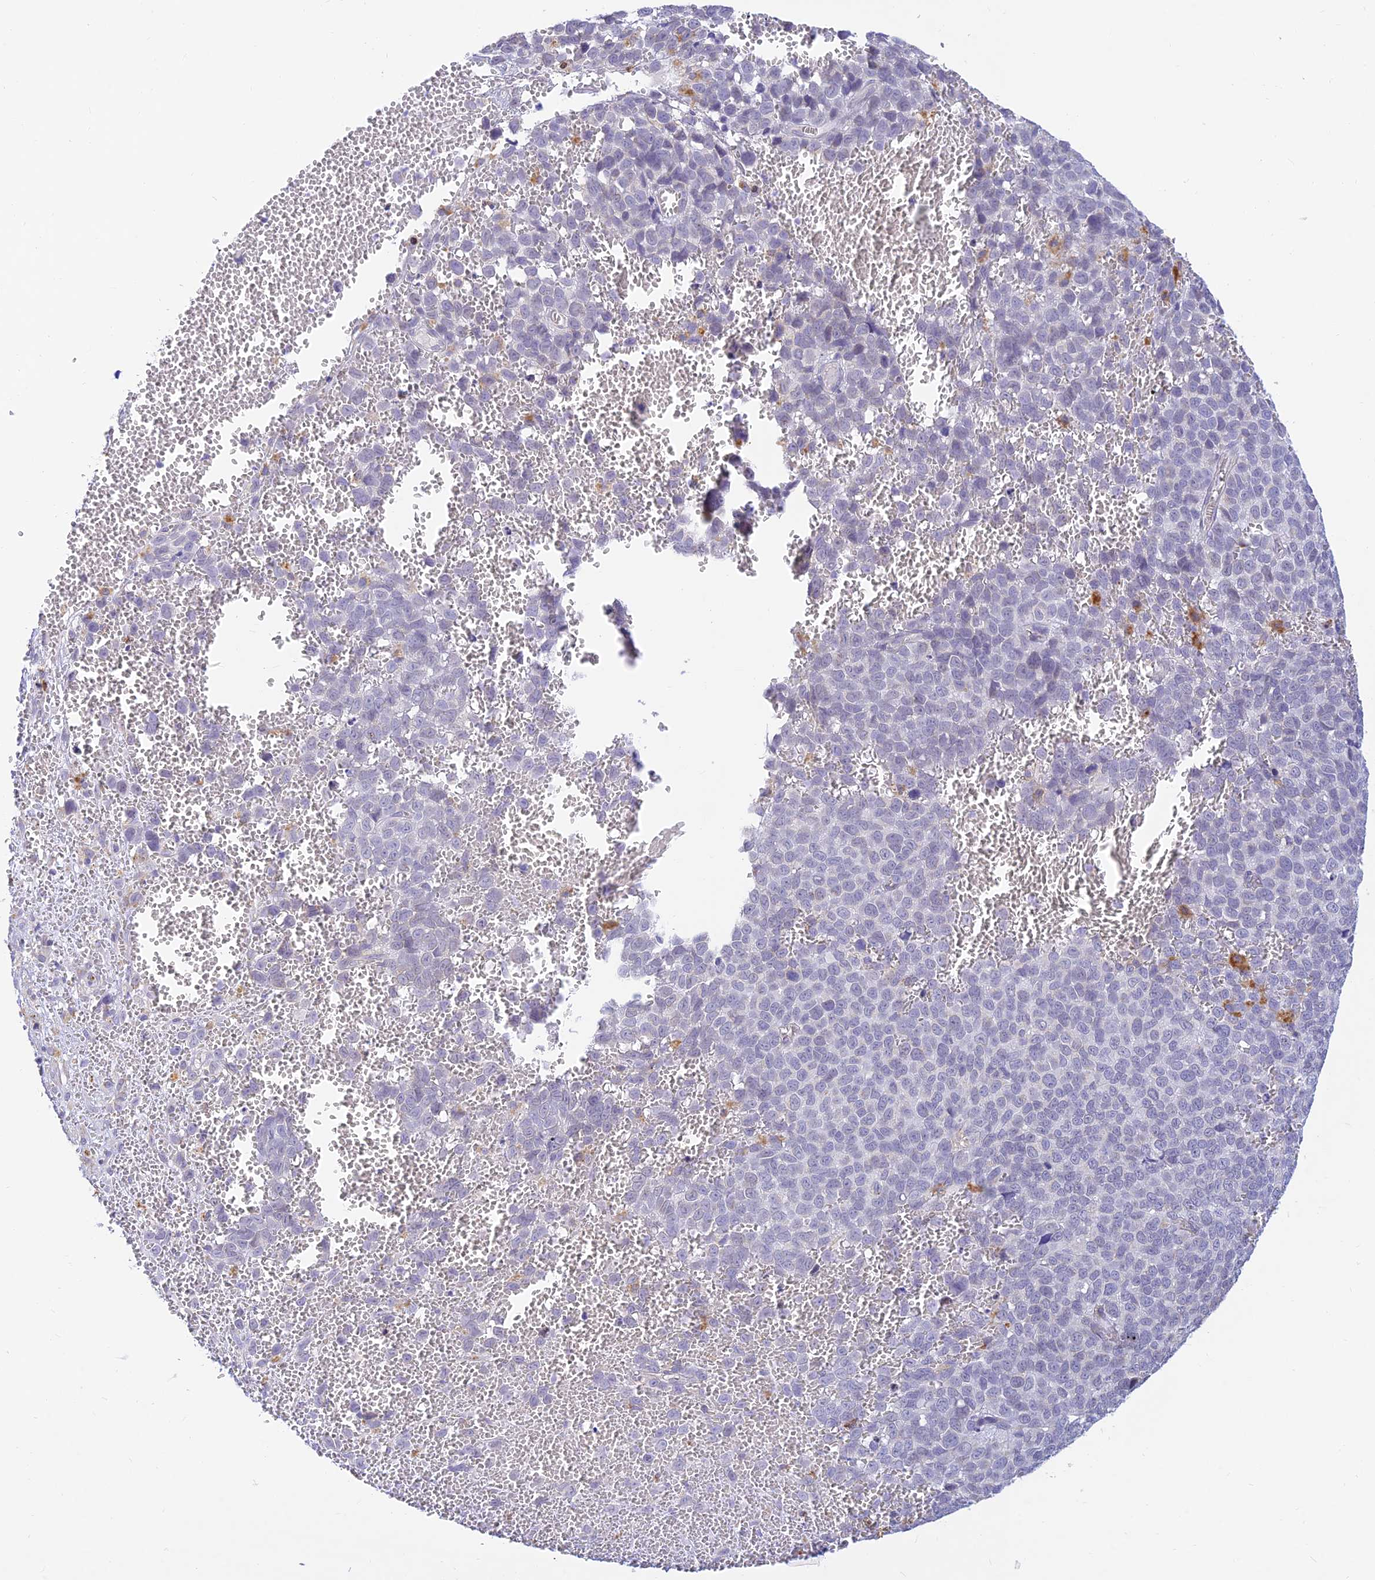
{"staining": {"intensity": "negative", "quantity": "none", "location": "none"}, "tissue": "melanoma", "cell_type": "Tumor cells", "image_type": "cancer", "snomed": [{"axis": "morphology", "description": "Malignant melanoma, NOS"}, {"axis": "topography", "description": "Nose, NOS"}], "caption": "This histopathology image is of melanoma stained with immunohistochemistry (IHC) to label a protein in brown with the nuclei are counter-stained blue. There is no staining in tumor cells.", "gene": "ALDH1L2", "patient": {"sex": "female", "age": 48}}